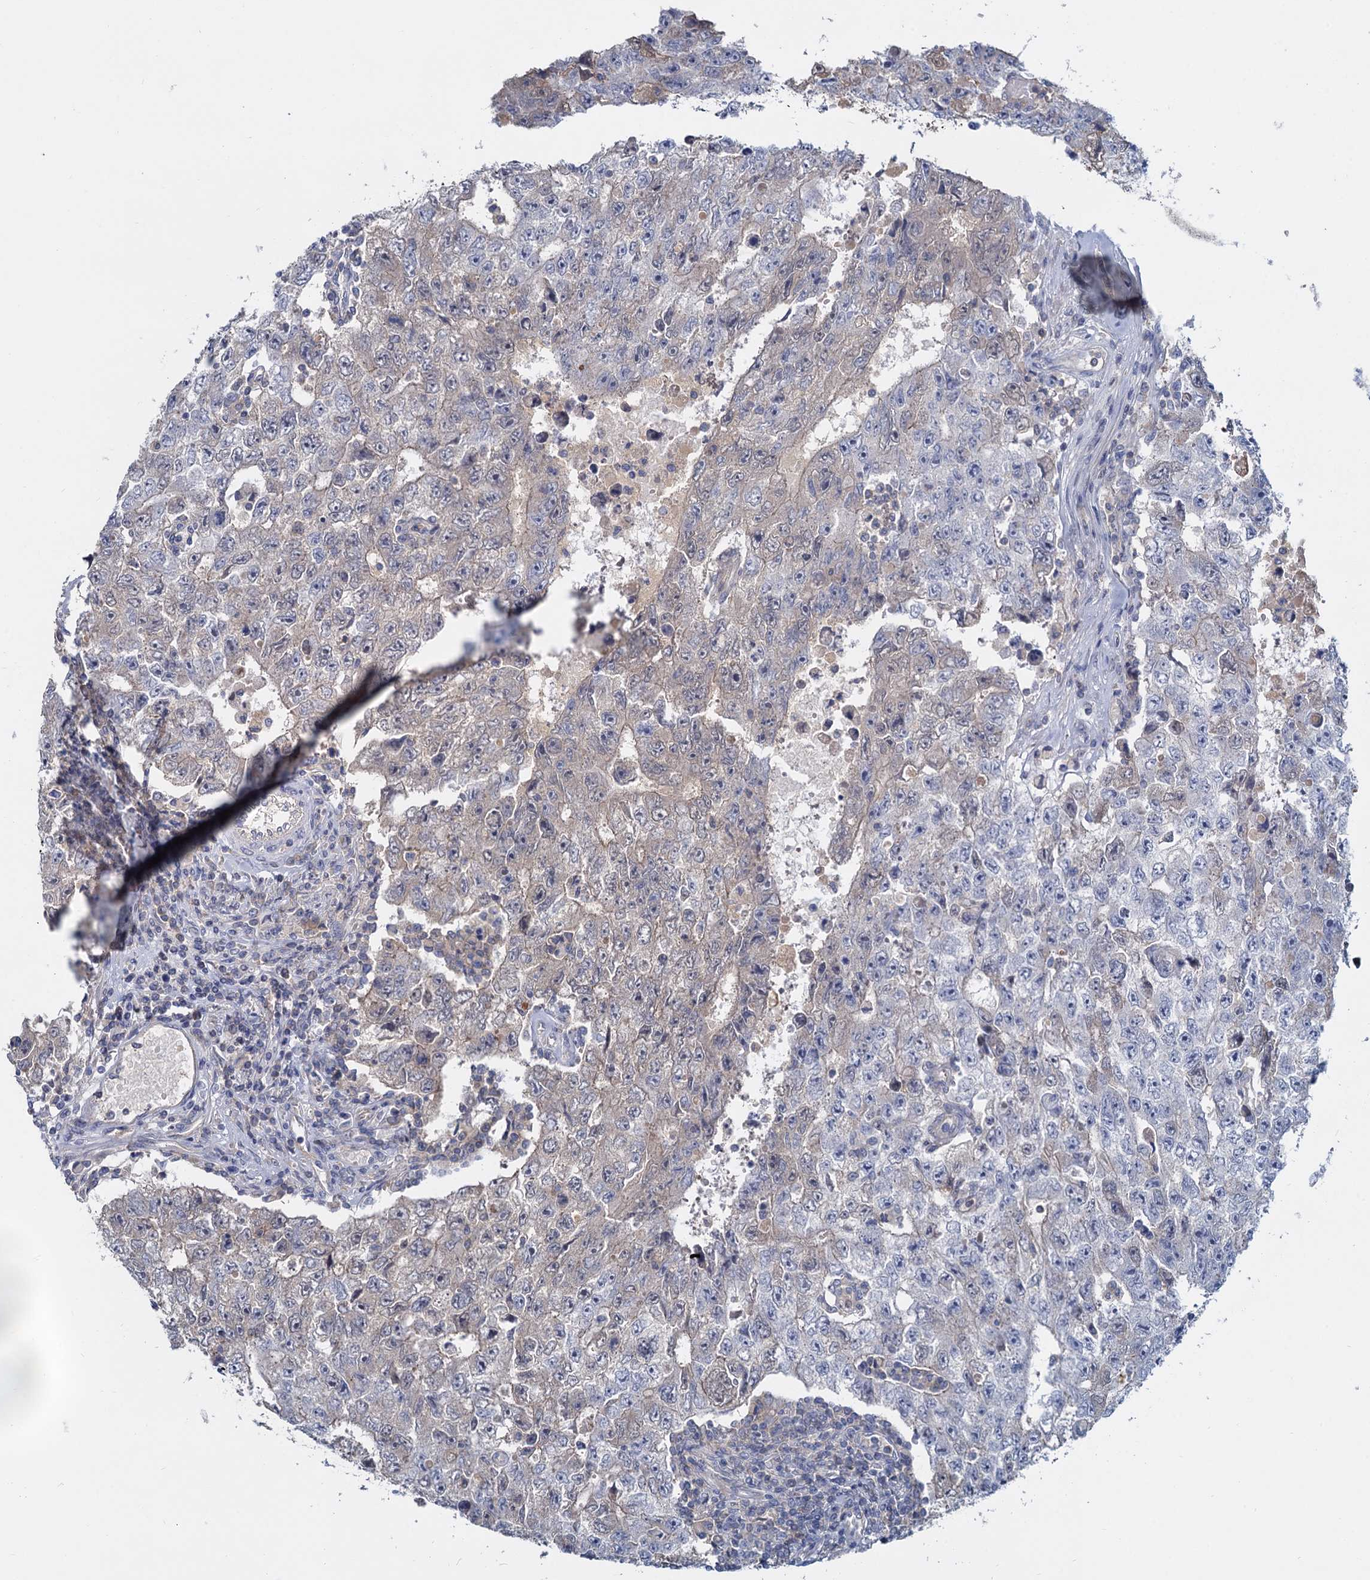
{"staining": {"intensity": "negative", "quantity": "none", "location": "none"}, "tissue": "testis cancer", "cell_type": "Tumor cells", "image_type": "cancer", "snomed": [{"axis": "morphology", "description": "Carcinoma, Embryonal, NOS"}, {"axis": "topography", "description": "Testis"}], "caption": "This histopathology image is of testis embryonal carcinoma stained with IHC to label a protein in brown with the nuclei are counter-stained blue. There is no positivity in tumor cells.", "gene": "ACSM3", "patient": {"sex": "male", "age": 17}}